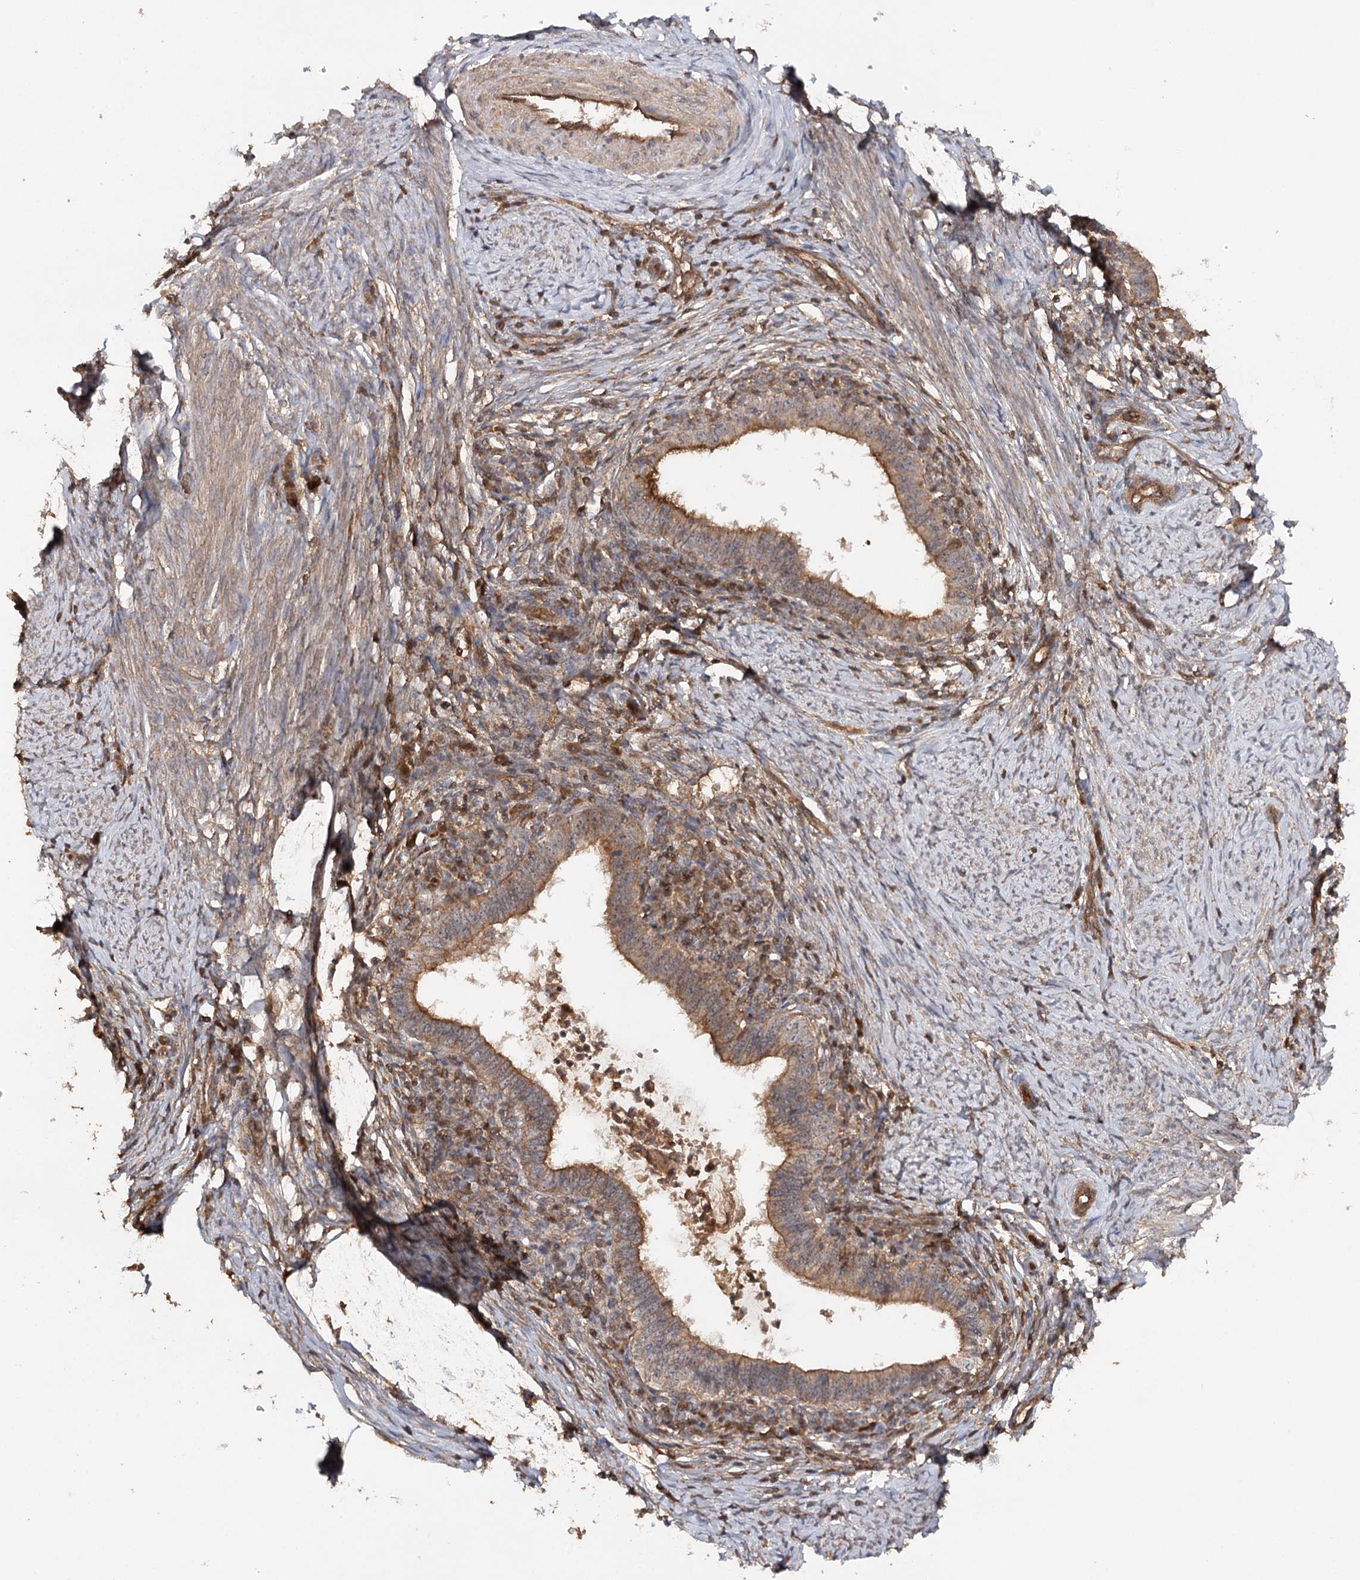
{"staining": {"intensity": "moderate", "quantity": ">75%", "location": "cytoplasmic/membranous"}, "tissue": "cervical cancer", "cell_type": "Tumor cells", "image_type": "cancer", "snomed": [{"axis": "morphology", "description": "Adenocarcinoma, NOS"}, {"axis": "topography", "description": "Cervix"}], "caption": "Cervical adenocarcinoma stained with a protein marker reveals moderate staining in tumor cells.", "gene": "BCR", "patient": {"sex": "female", "age": 36}}